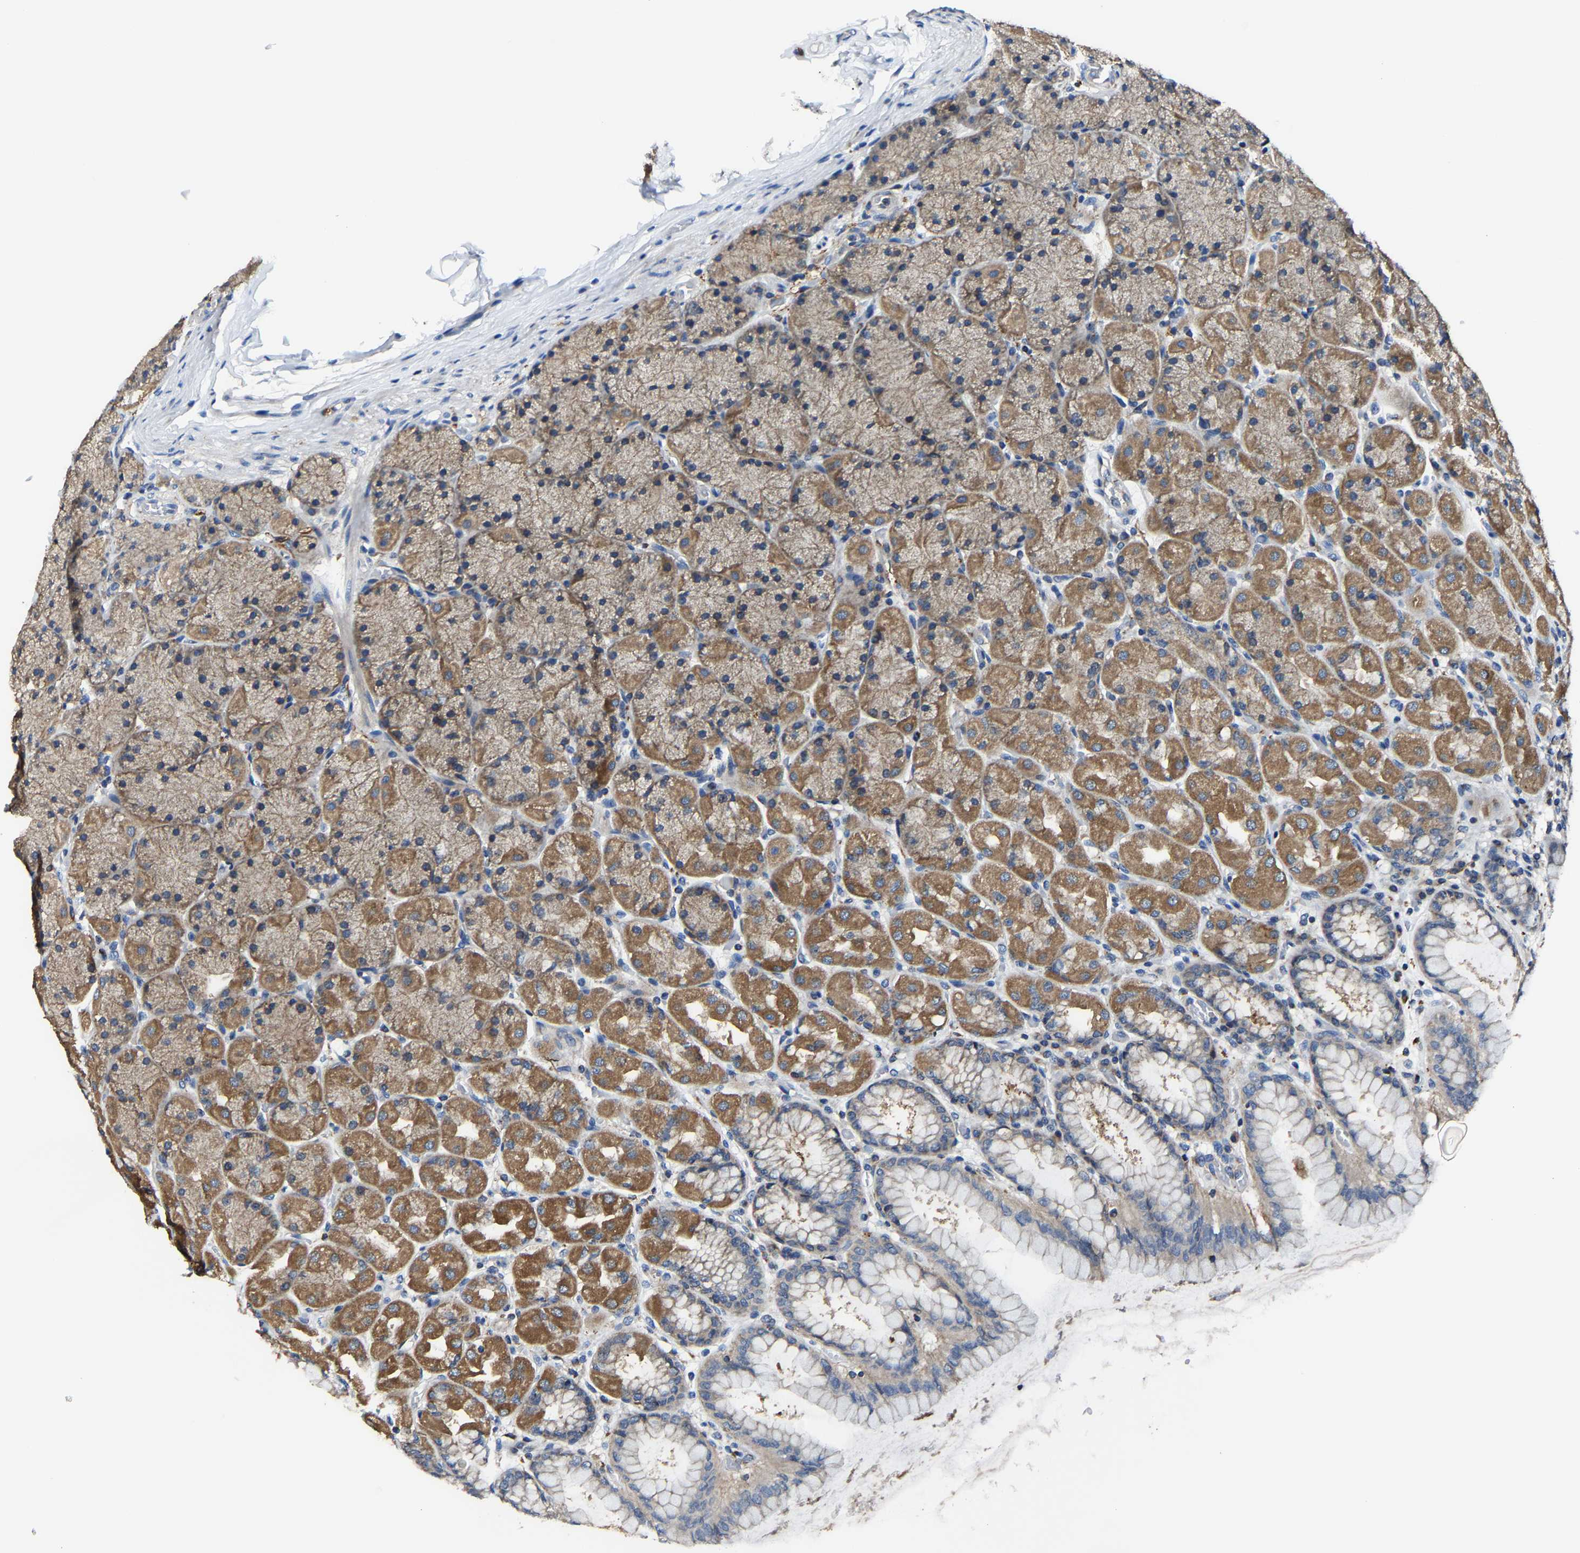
{"staining": {"intensity": "moderate", "quantity": ">75%", "location": "cytoplasmic/membranous"}, "tissue": "stomach", "cell_type": "Glandular cells", "image_type": "normal", "snomed": [{"axis": "morphology", "description": "Normal tissue, NOS"}, {"axis": "topography", "description": "Stomach, upper"}], "caption": "High-power microscopy captured an immunohistochemistry histopathology image of unremarkable stomach, revealing moderate cytoplasmic/membranous expression in about >75% of glandular cells.", "gene": "AGK", "patient": {"sex": "female", "age": 56}}